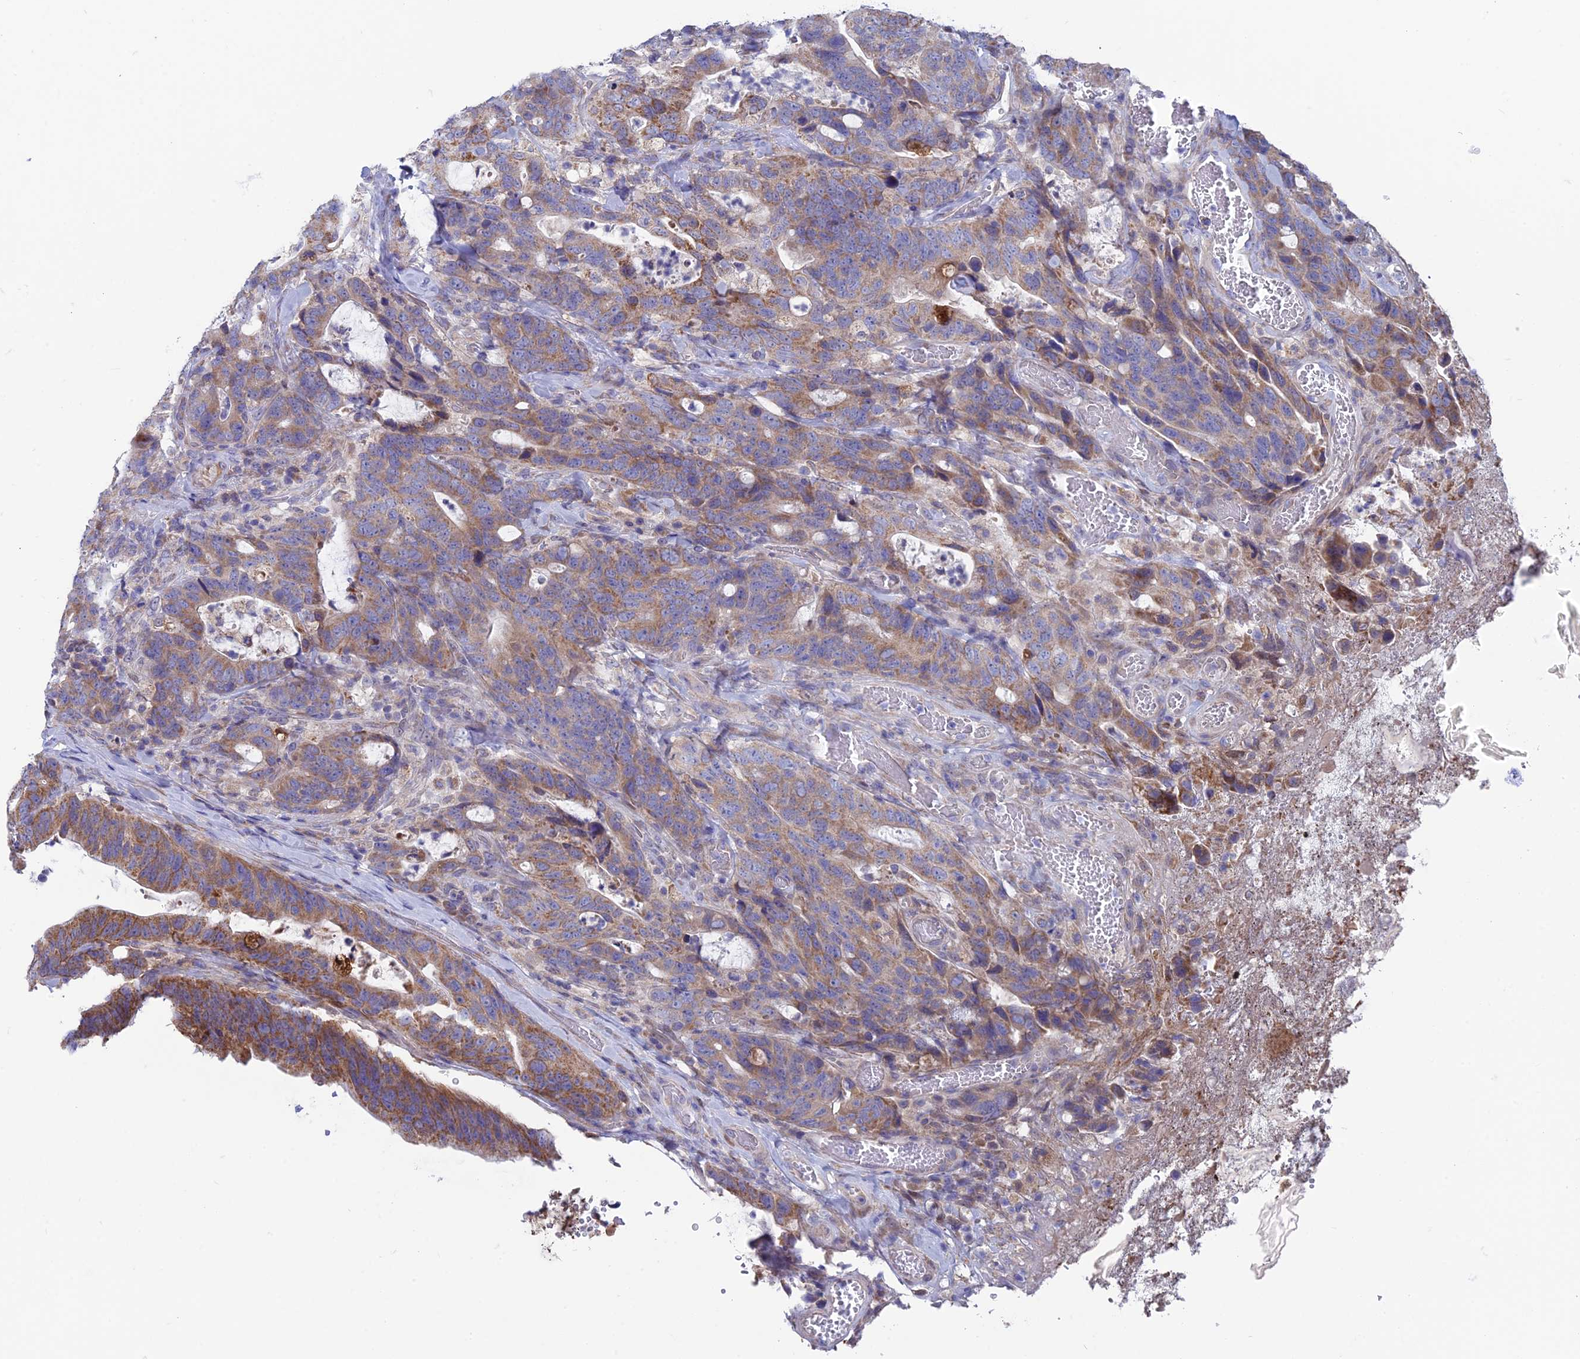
{"staining": {"intensity": "moderate", "quantity": "25%-75%", "location": "cytoplasmic/membranous"}, "tissue": "colorectal cancer", "cell_type": "Tumor cells", "image_type": "cancer", "snomed": [{"axis": "morphology", "description": "Adenocarcinoma, NOS"}, {"axis": "topography", "description": "Colon"}], "caption": "Colorectal cancer (adenocarcinoma) stained for a protein (brown) demonstrates moderate cytoplasmic/membranous positive staining in about 25%-75% of tumor cells.", "gene": "AK4", "patient": {"sex": "female", "age": 82}}